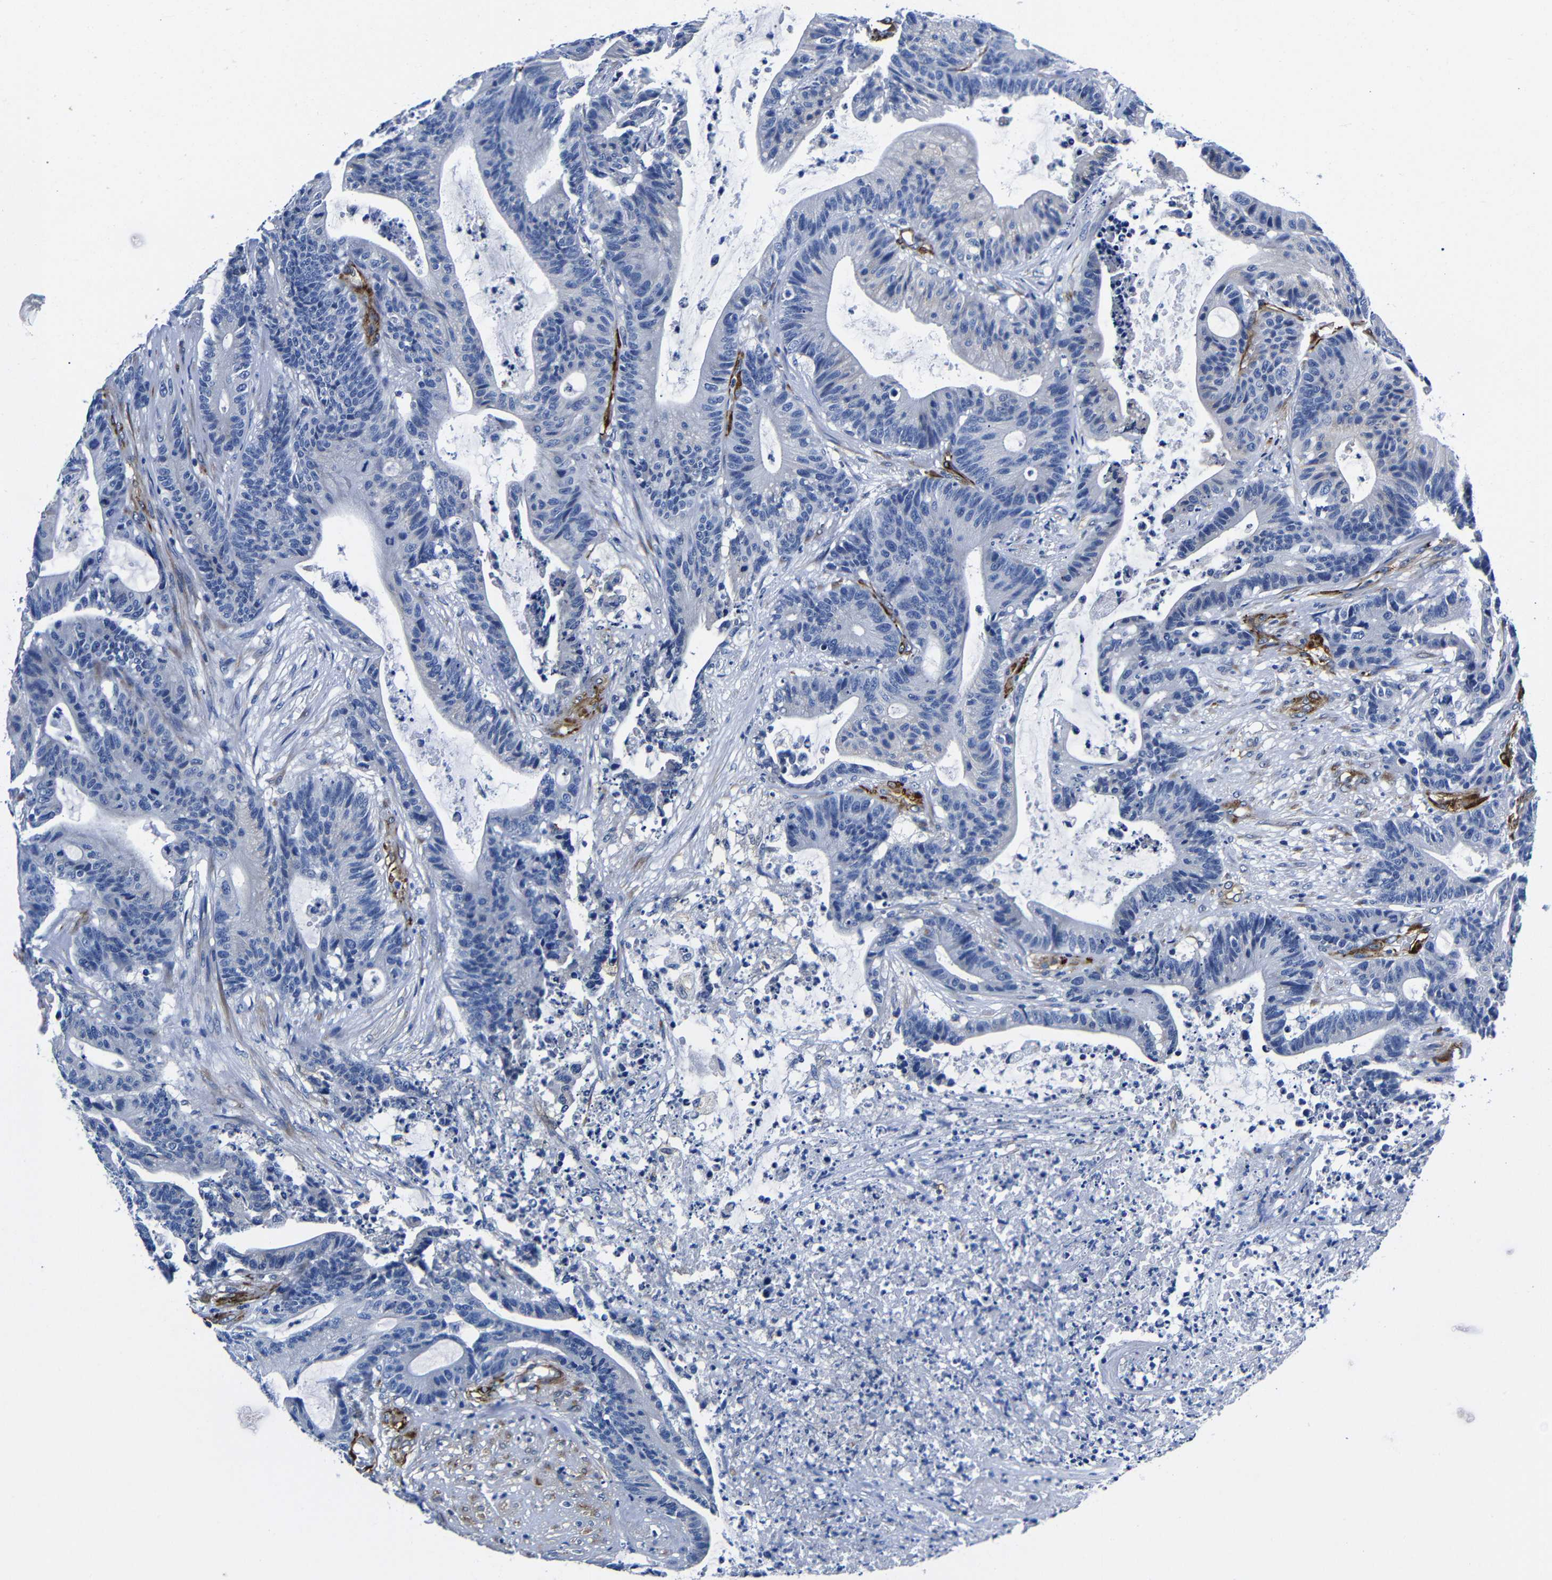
{"staining": {"intensity": "negative", "quantity": "none", "location": "none"}, "tissue": "colorectal cancer", "cell_type": "Tumor cells", "image_type": "cancer", "snomed": [{"axis": "morphology", "description": "Adenocarcinoma, NOS"}, {"axis": "topography", "description": "Colon"}], "caption": "Immunohistochemistry (IHC) photomicrograph of neoplastic tissue: adenocarcinoma (colorectal) stained with DAB (3,3'-diaminobenzidine) exhibits no significant protein positivity in tumor cells.", "gene": "LRIG1", "patient": {"sex": "female", "age": 84}}